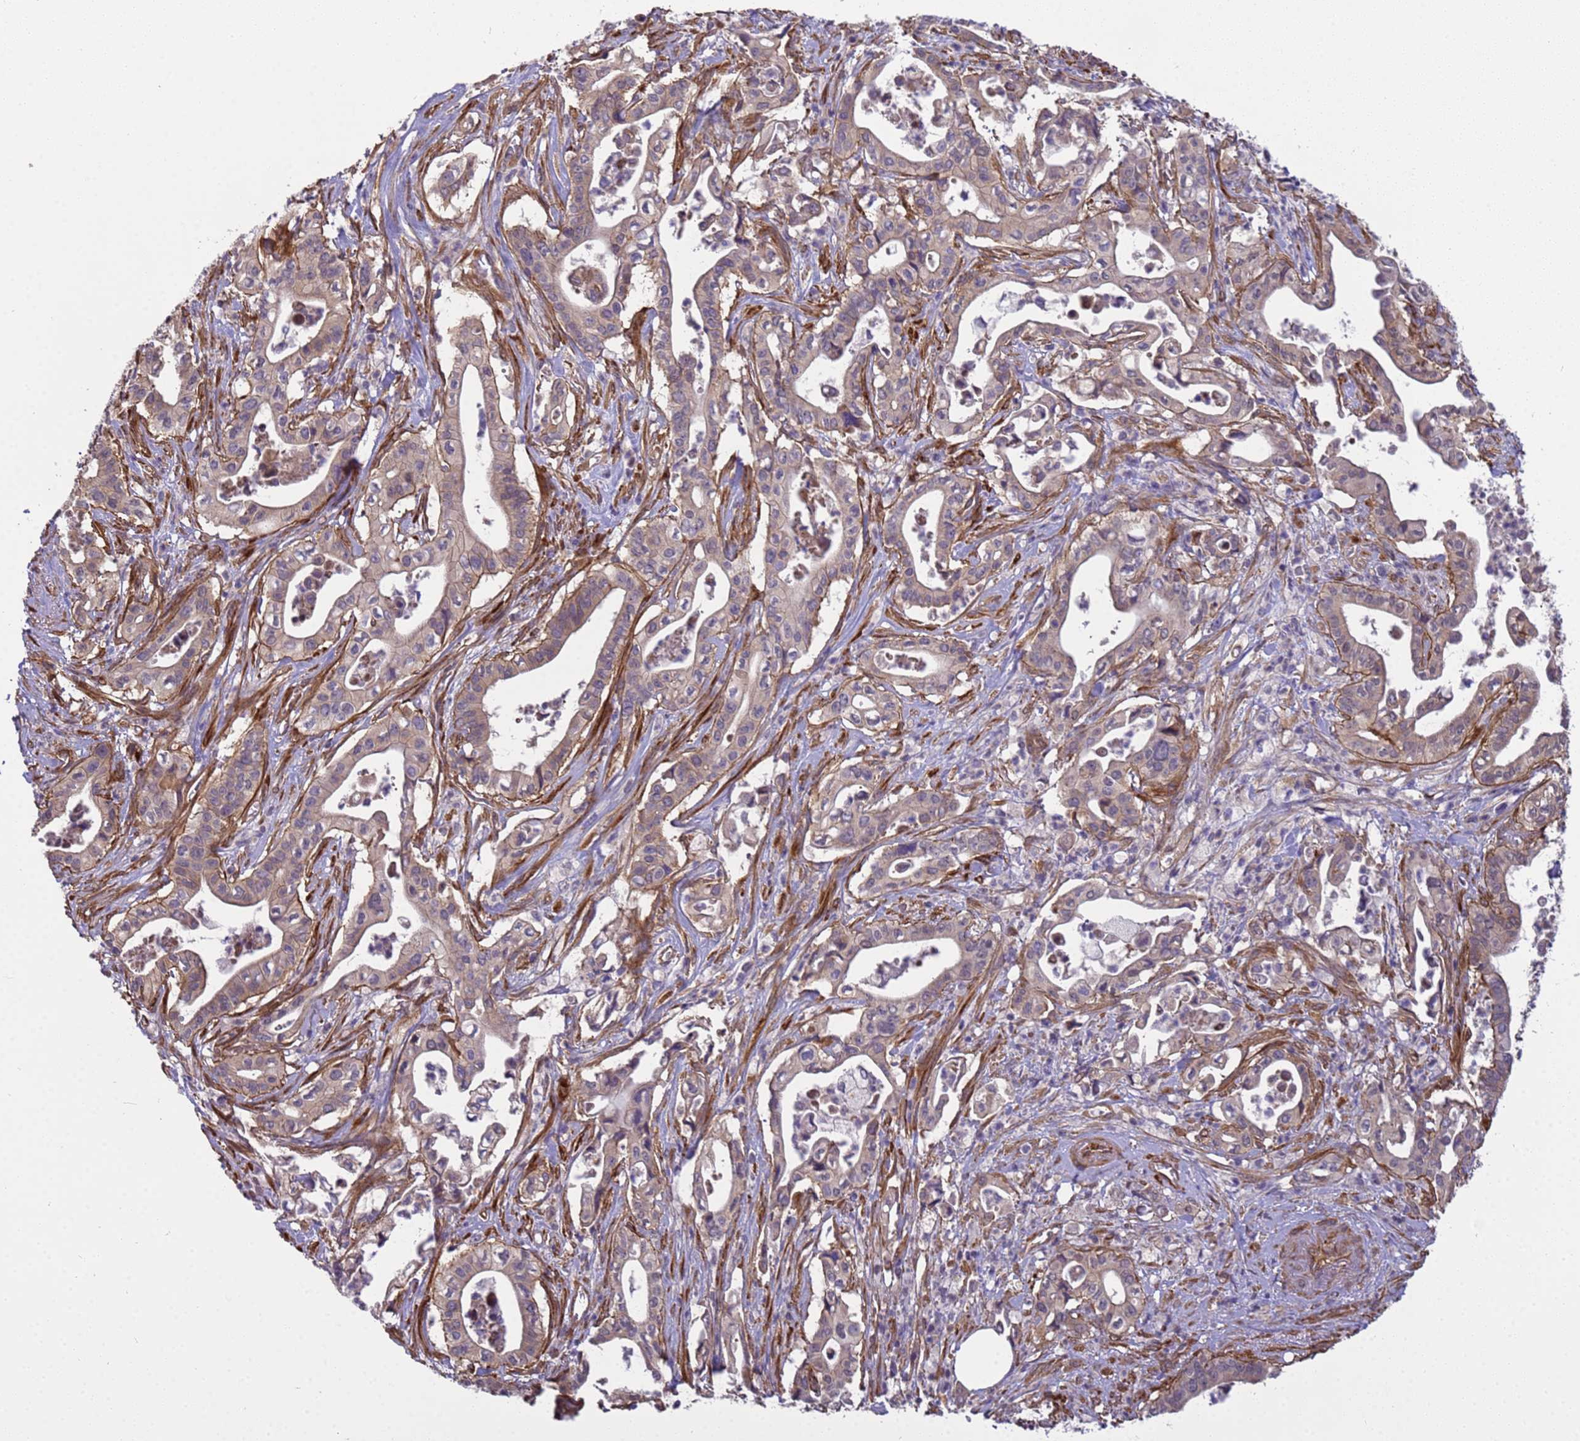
{"staining": {"intensity": "weak", "quantity": "25%-75%", "location": "cytoplasmic/membranous"}, "tissue": "pancreatic cancer", "cell_type": "Tumor cells", "image_type": "cancer", "snomed": [{"axis": "morphology", "description": "Adenocarcinoma, NOS"}, {"axis": "topography", "description": "Pancreas"}], "caption": "Tumor cells exhibit low levels of weak cytoplasmic/membranous staining in approximately 25%-75% of cells in human pancreatic cancer.", "gene": "ITGB4", "patient": {"sex": "female", "age": 77}}